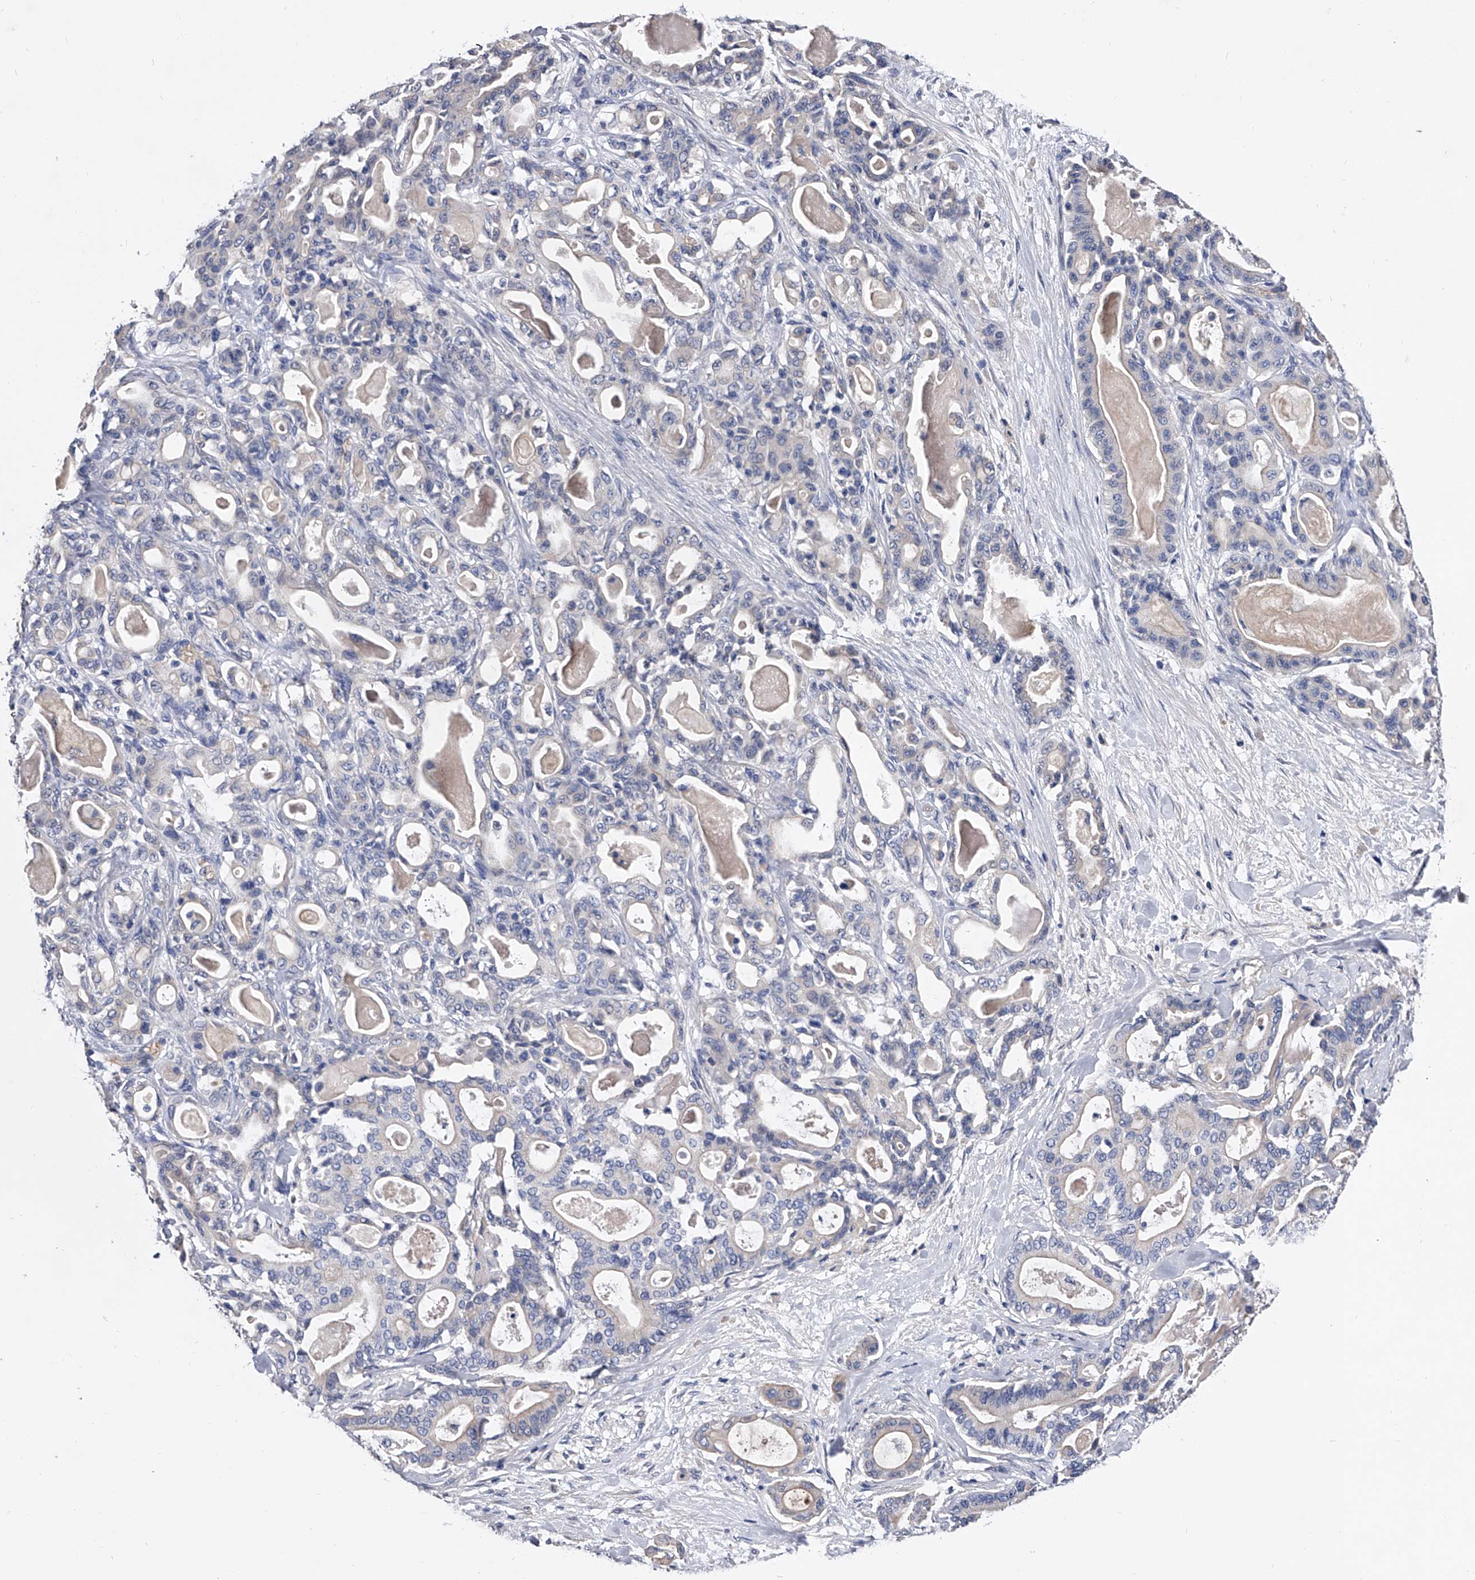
{"staining": {"intensity": "negative", "quantity": "none", "location": "none"}, "tissue": "pancreatic cancer", "cell_type": "Tumor cells", "image_type": "cancer", "snomed": [{"axis": "morphology", "description": "Adenocarcinoma, NOS"}, {"axis": "topography", "description": "Pancreas"}], "caption": "Tumor cells show no significant protein staining in adenocarcinoma (pancreatic).", "gene": "EFCAB7", "patient": {"sex": "male", "age": 63}}